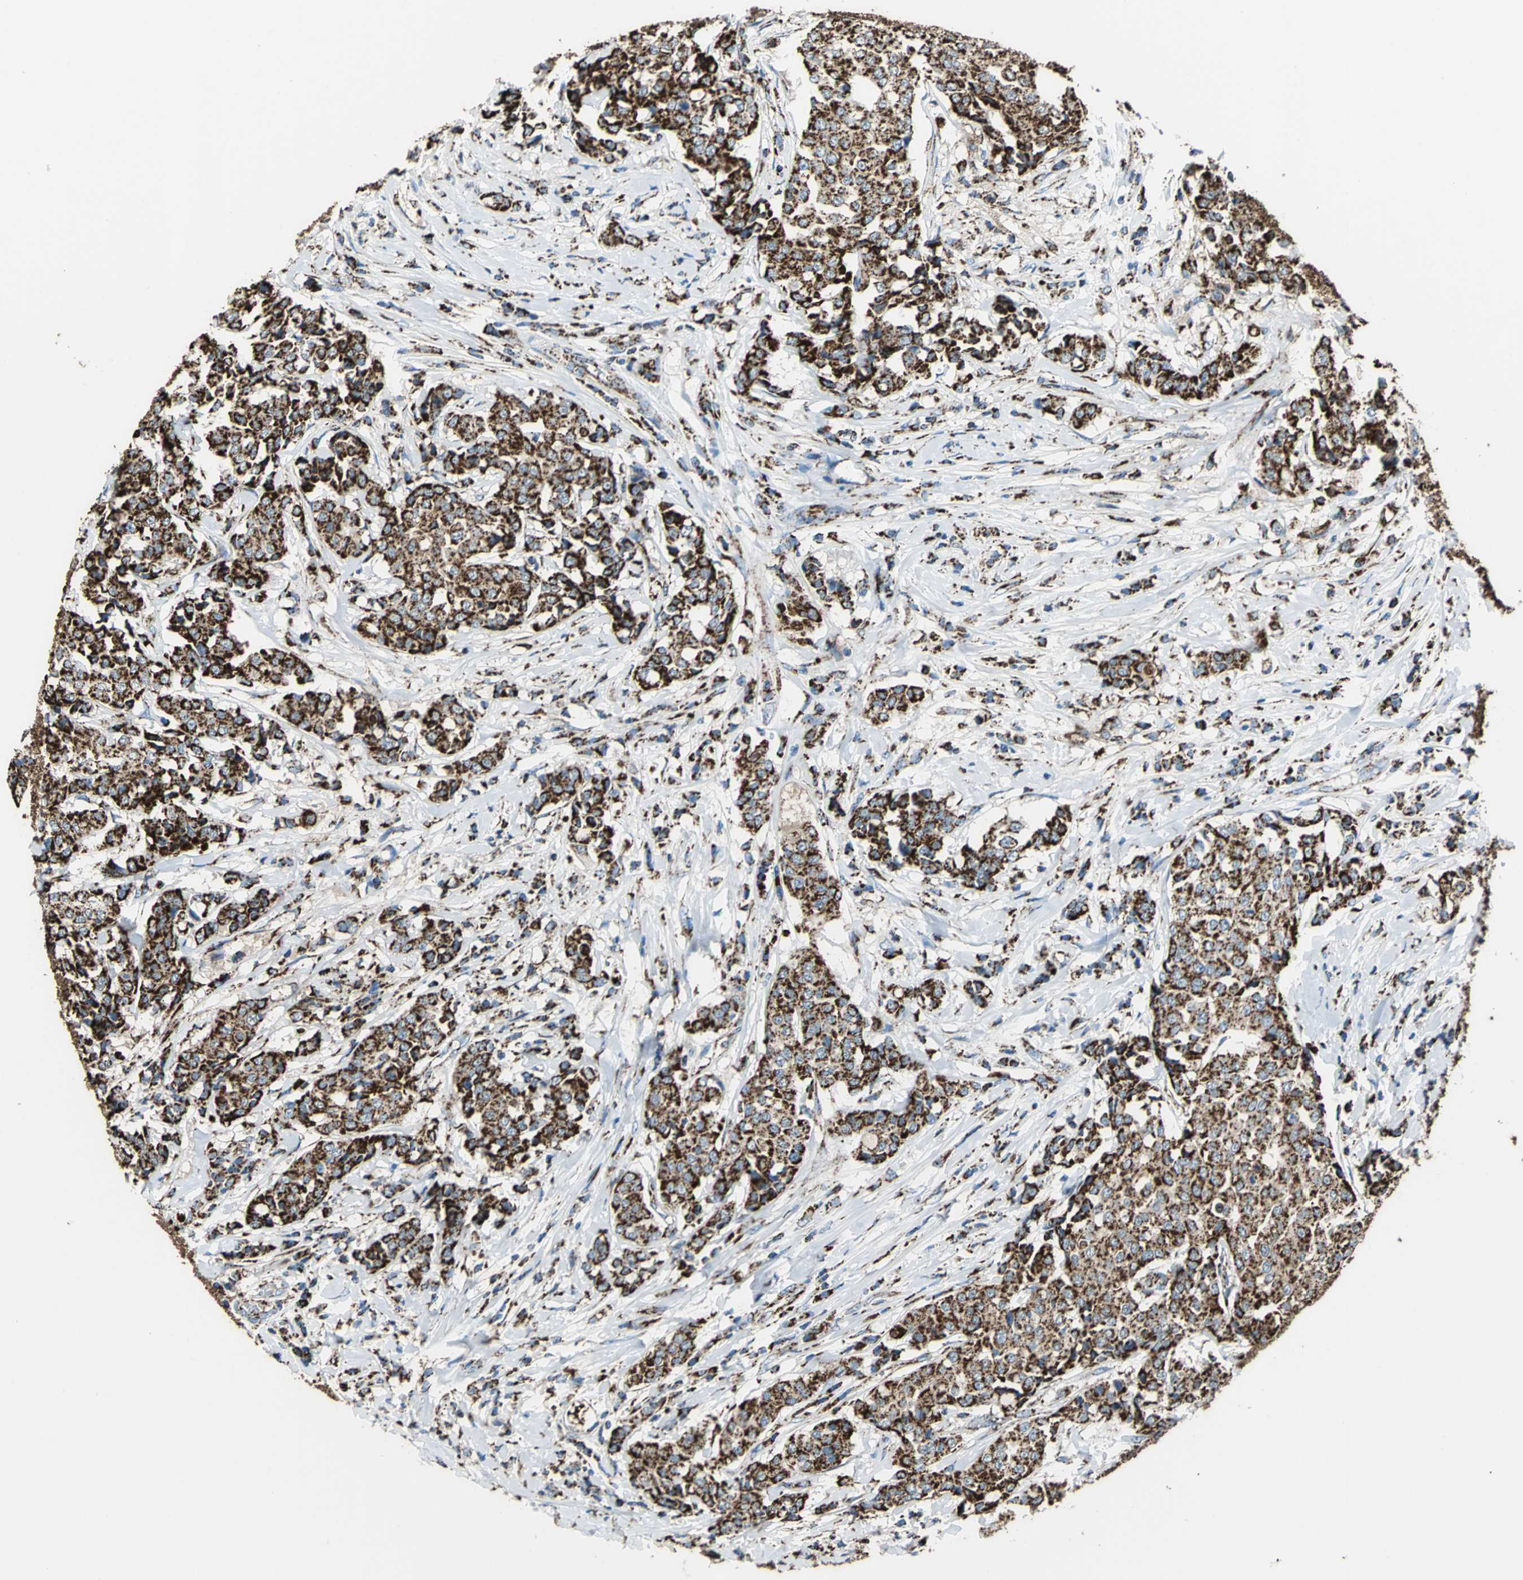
{"staining": {"intensity": "strong", "quantity": ">75%", "location": "cytoplasmic/membranous"}, "tissue": "breast cancer", "cell_type": "Tumor cells", "image_type": "cancer", "snomed": [{"axis": "morphology", "description": "Duct carcinoma"}, {"axis": "topography", "description": "Breast"}], "caption": "This is a histology image of immunohistochemistry (IHC) staining of breast cancer, which shows strong staining in the cytoplasmic/membranous of tumor cells.", "gene": "ECH1", "patient": {"sex": "female", "age": 27}}